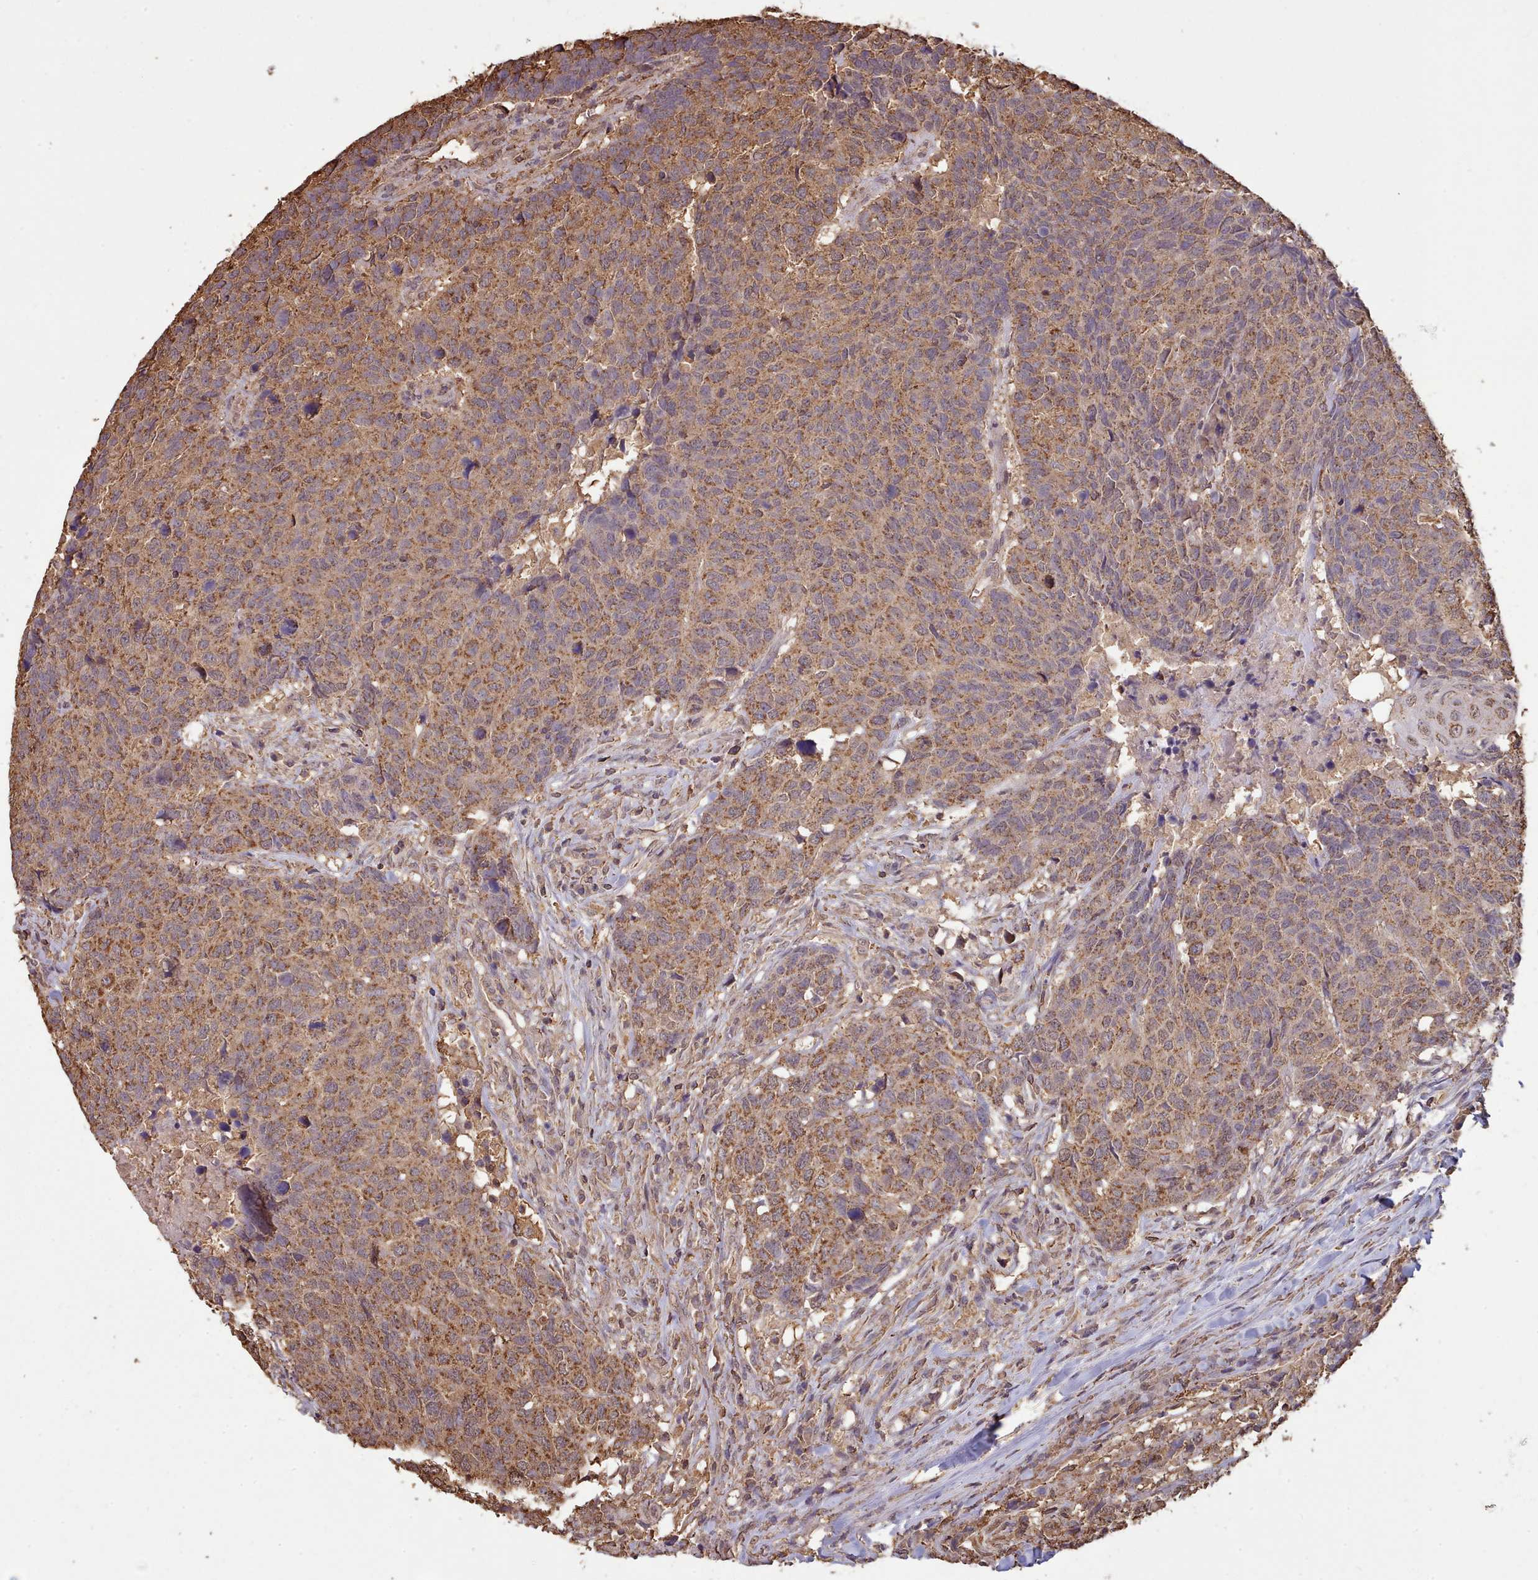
{"staining": {"intensity": "moderate", "quantity": ">75%", "location": "cytoplasmic/membranous"}, "tissue": "head and neck cancer", "cell_type": "Tumor cells", "image_type": "cancer", "snomed": [{"axis": "morphology", "description": "Normal tissue, NOS"}, {"axis": "morphology", "description": "Squamous cell carcinoma, NOS"}, {"axis": "topography", "description": "Skeletal muscle"}, {"axis": "topography", "description": "Vascular tissue"}, {"axis": "topography", "description": "Peripheral nerve tissue"}, {"axis": "topography", "description": "Head-Neck"}], "caption": "Moderate cytoplasmic/membranous positivity is identified in approximately >75% of tumor cells in head and neck cancer.", "gene": "METRN", "patient": {"sex": "male", "age": 66}}